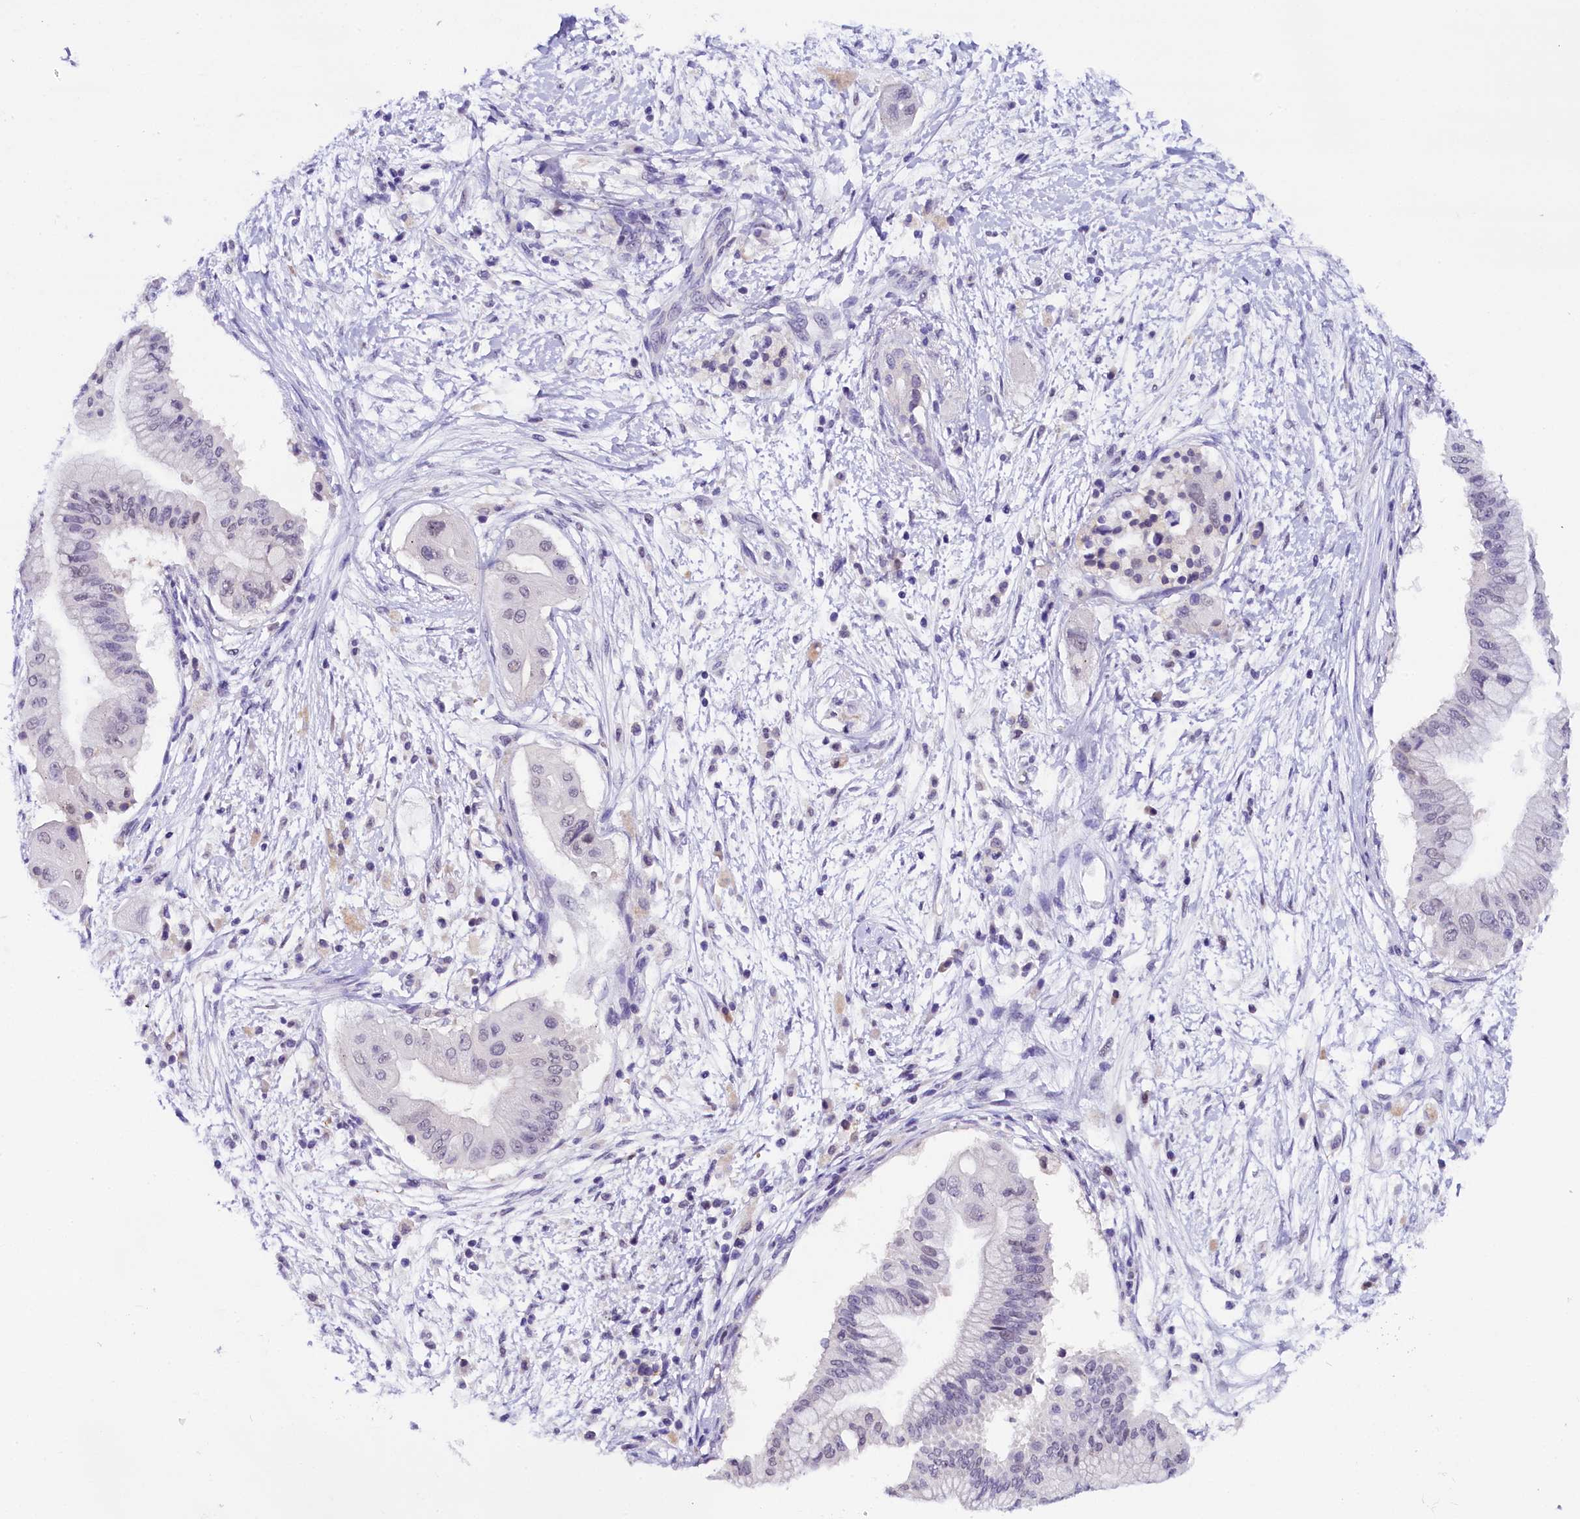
{"staining": {"intensity": "negative", "quantity": "none", "location": "none"}, "tissue": "pancreatic cancer", "cell_type": "Tumor cells", "image_type": "cancer", "snomed": [{"axis": "morphology", "description": "Adenocarcinoma, NOS"}, {"axis": "topography", "description": "Pancreas"}], "caption": "This is a micrograph of immunohistochemistry (IHC) staining of adenocarcinoma (pancreatic), which shows no staining in tumor cells.", "gene": "IQCN", "patient": {"sex": "male", "age": 68}}